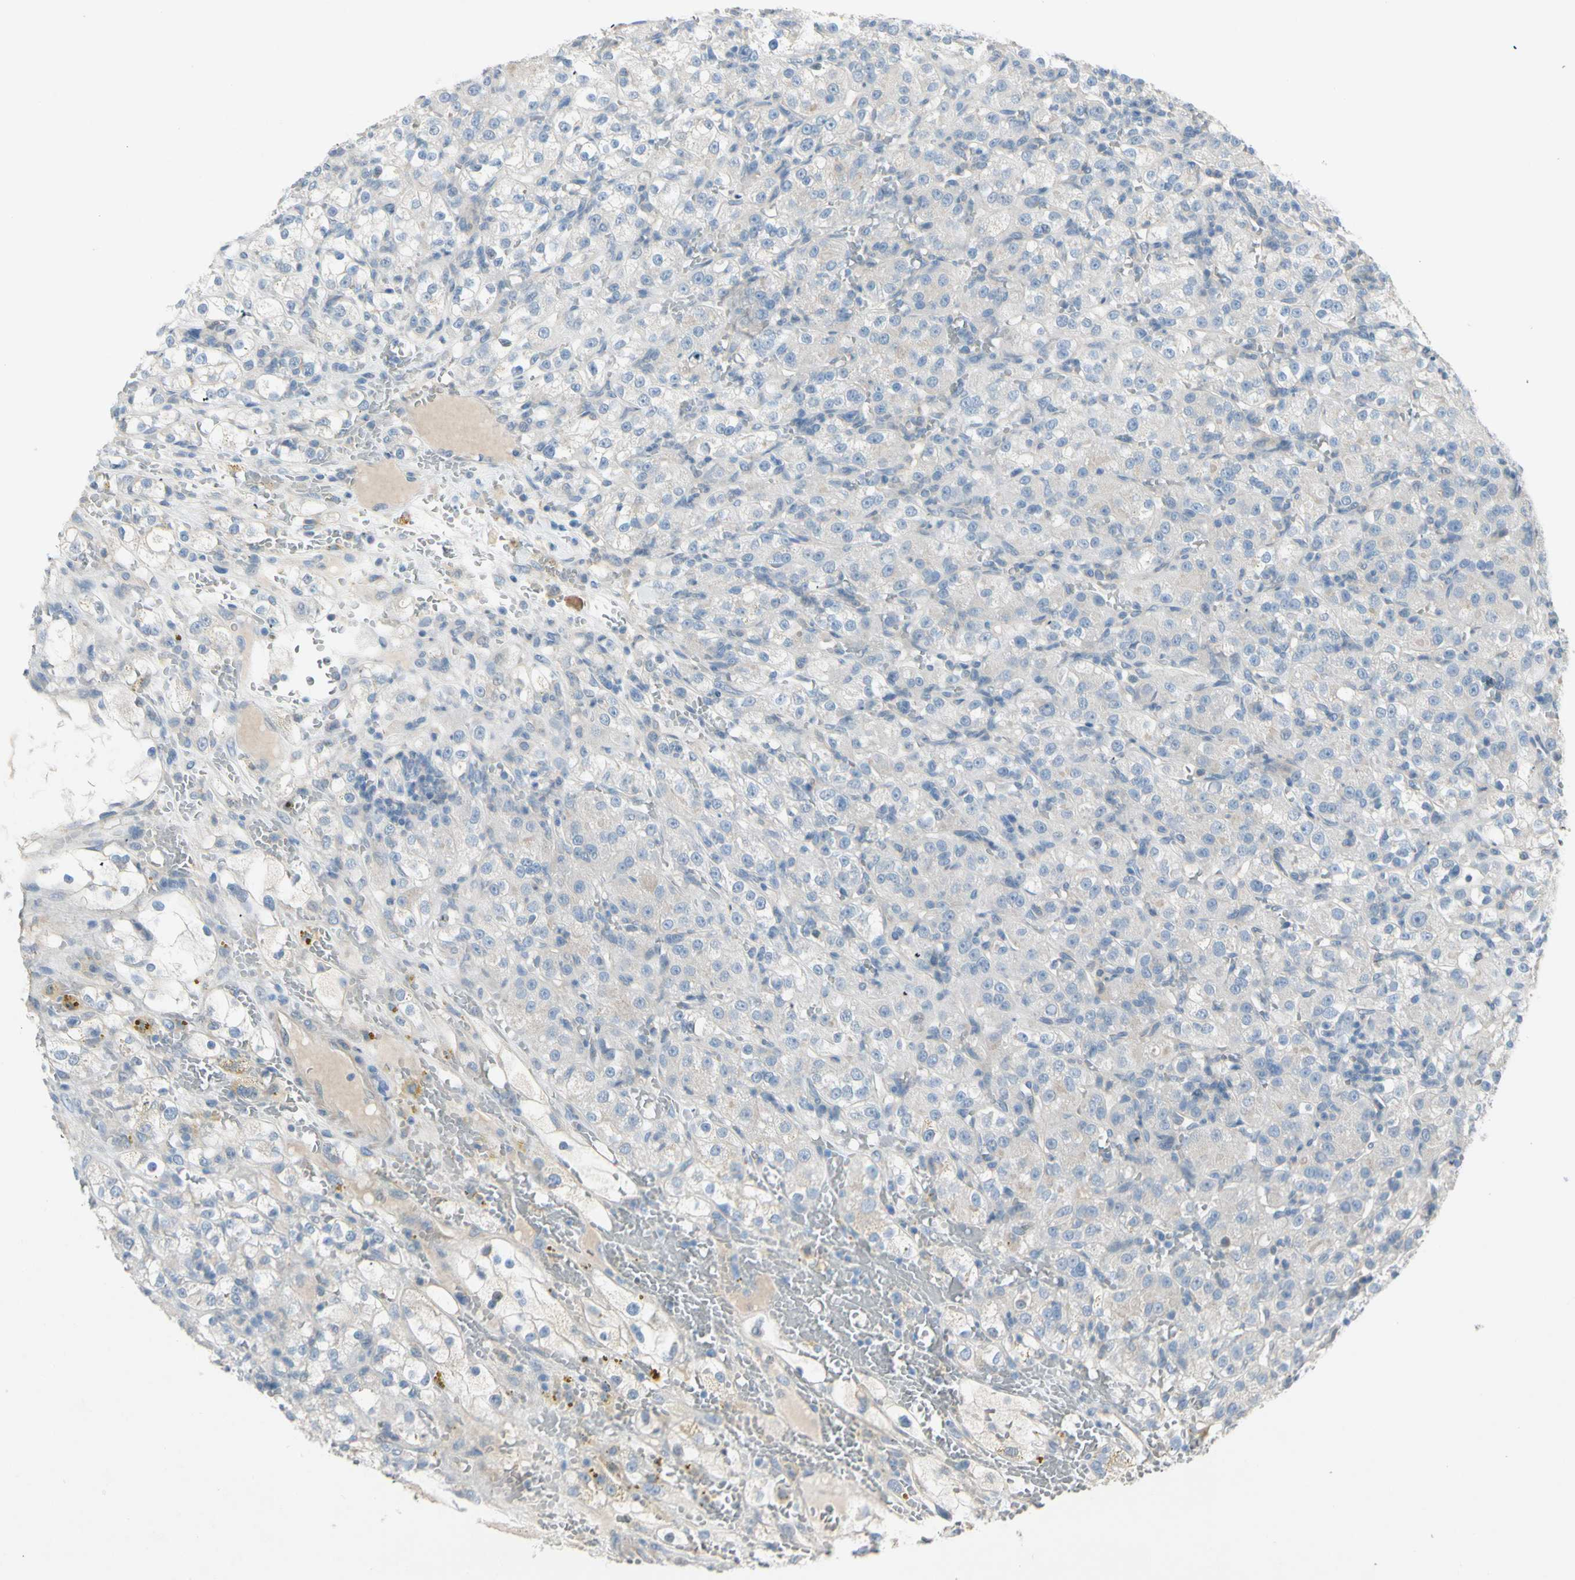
{"staining": {"intensity": "weak", "quantity": "25%-75%", "location": "cytoplasmic/membranous"}, "tissue": "renal cancer", "cell_type": "Tumor cells", "image_type": "cancer", "snomed": [{"axis": "morphology", "description": "Normal tissue, NOS"}, {"axis": "morphology", "description": "Adenocarcinoma, NOS"}, {"axis": "topography", "description": "Kidney"}], "caption": "An image of human adenocarcinoma (renal) stained for a protein demonstrates weak cytoplasmic/membranous brown staining in tumor cells.", "gene": "CYP2E1", "patient": {"sex": "male", "age": 61}}